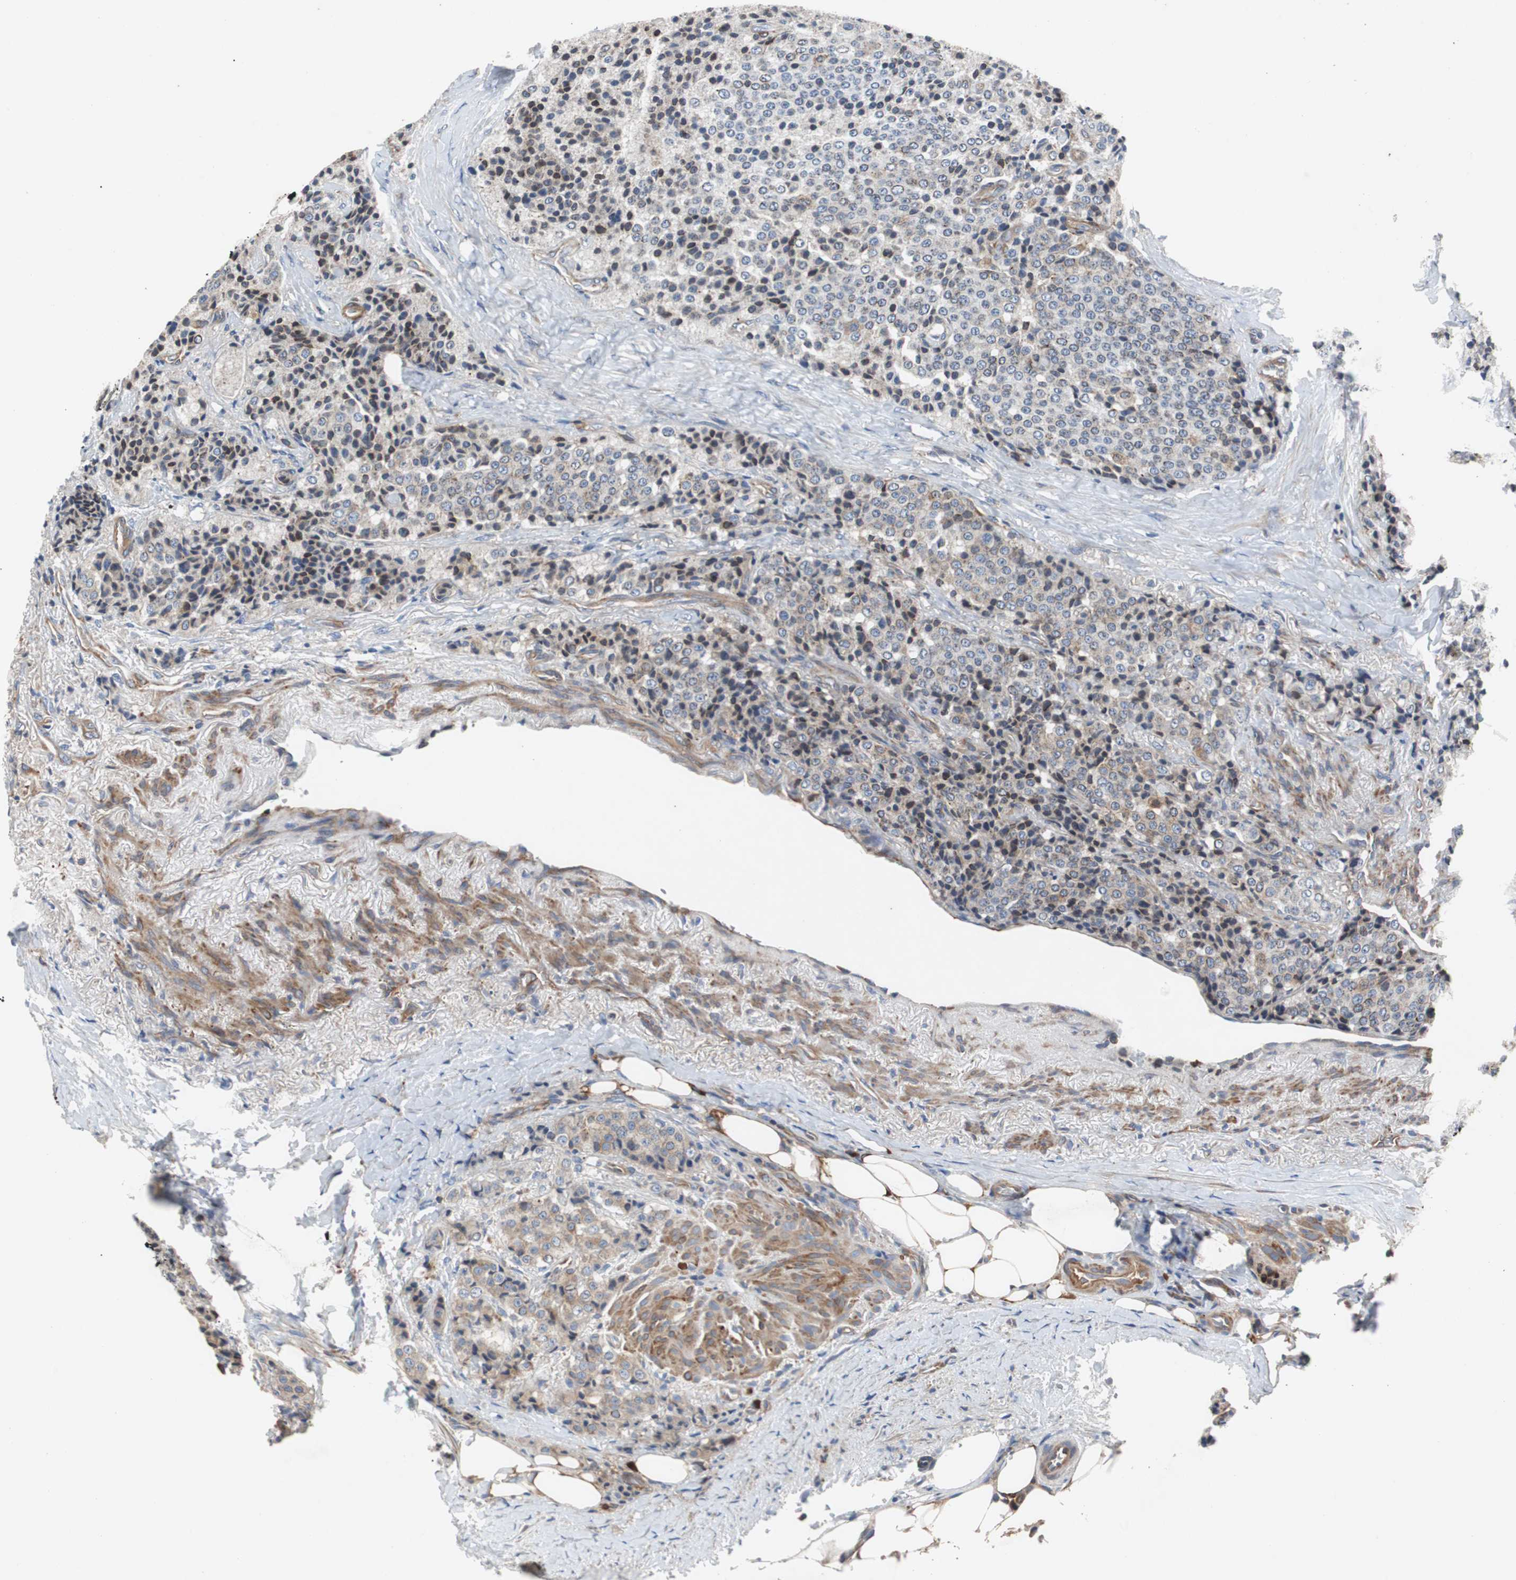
{"staining": {"intensity": "weak", "quantity": "<25%", "location": "cytoplasmic/membranous"}, "tissue": "carcinoid", "cell_type": "Tumor cells", "image_type": "cancer", "snomed": [{"axis": "morphology", "description": "Carcinoid, malignant, NOS"}, {"axis": "topography", "description": "Colon"}], "caption": "Image shows no protein positivity in tumor cells of carcinoid (malignant) tissue.", "gene": "GYS1", "patient": {"sex": "female", "age": 61}}